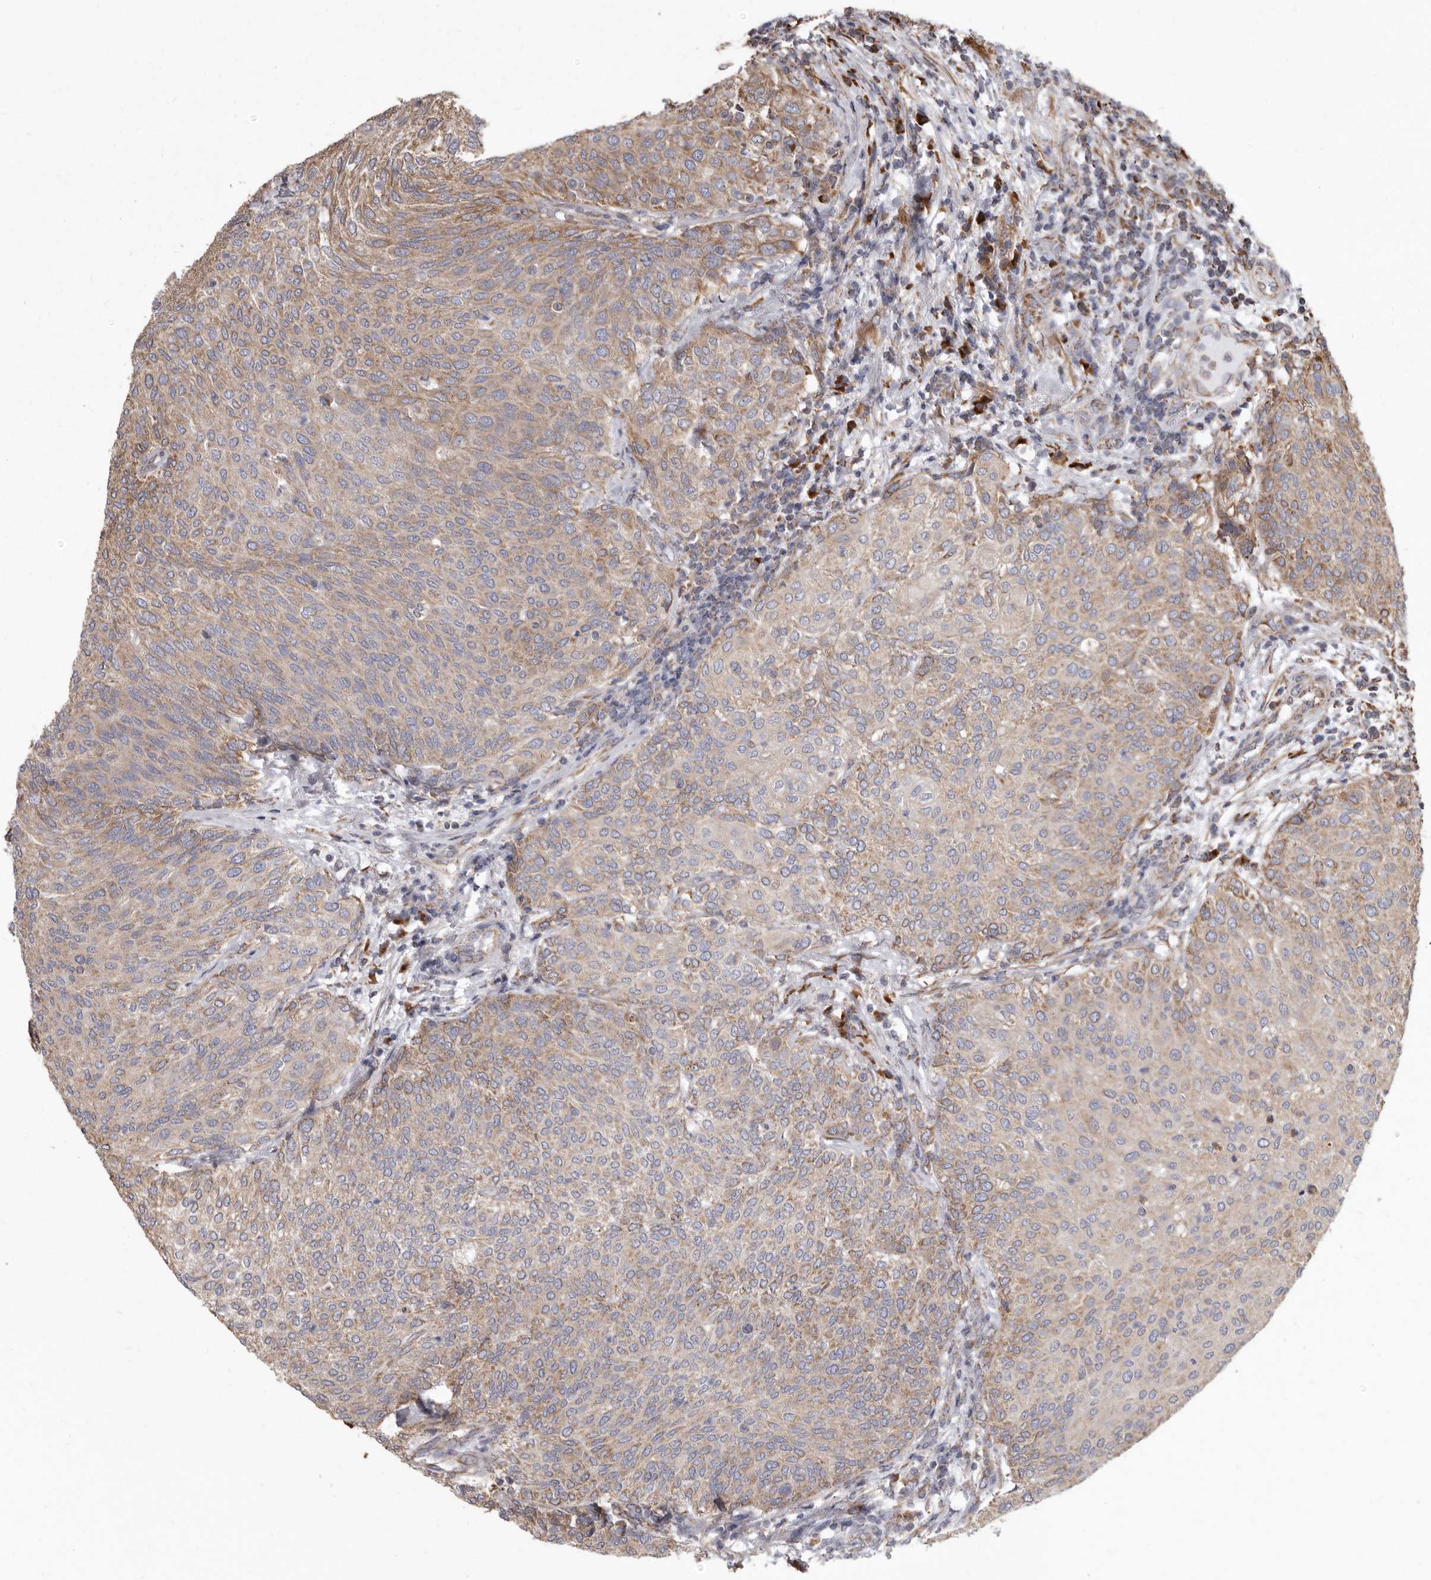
{"staining": {"intensity": "moderate", "quantity": "25%-75%", "location": "cytoplasmic/membranous"}, "tissue": "urothelial cancer", "cell_type": "Tumor cells", "image_type": "cancer", "snomed": [{"axis": "morphology", "description": "Urothelial carcinoma, Low grade"}, {"axis": "topography", "description": "Urinary bladder"}], "caption": "Immunohistochemical staining of human low-grade urothelial carcinoma exhibits medium levels of moderate cytoplasmic/membranous expression in about 25%-75% of tumor cells. (DAB IHC with brightfield microscopy, high magnification).", "gene": "CDK5RAP3", "patient": {"sex": "female", "age": 79}}